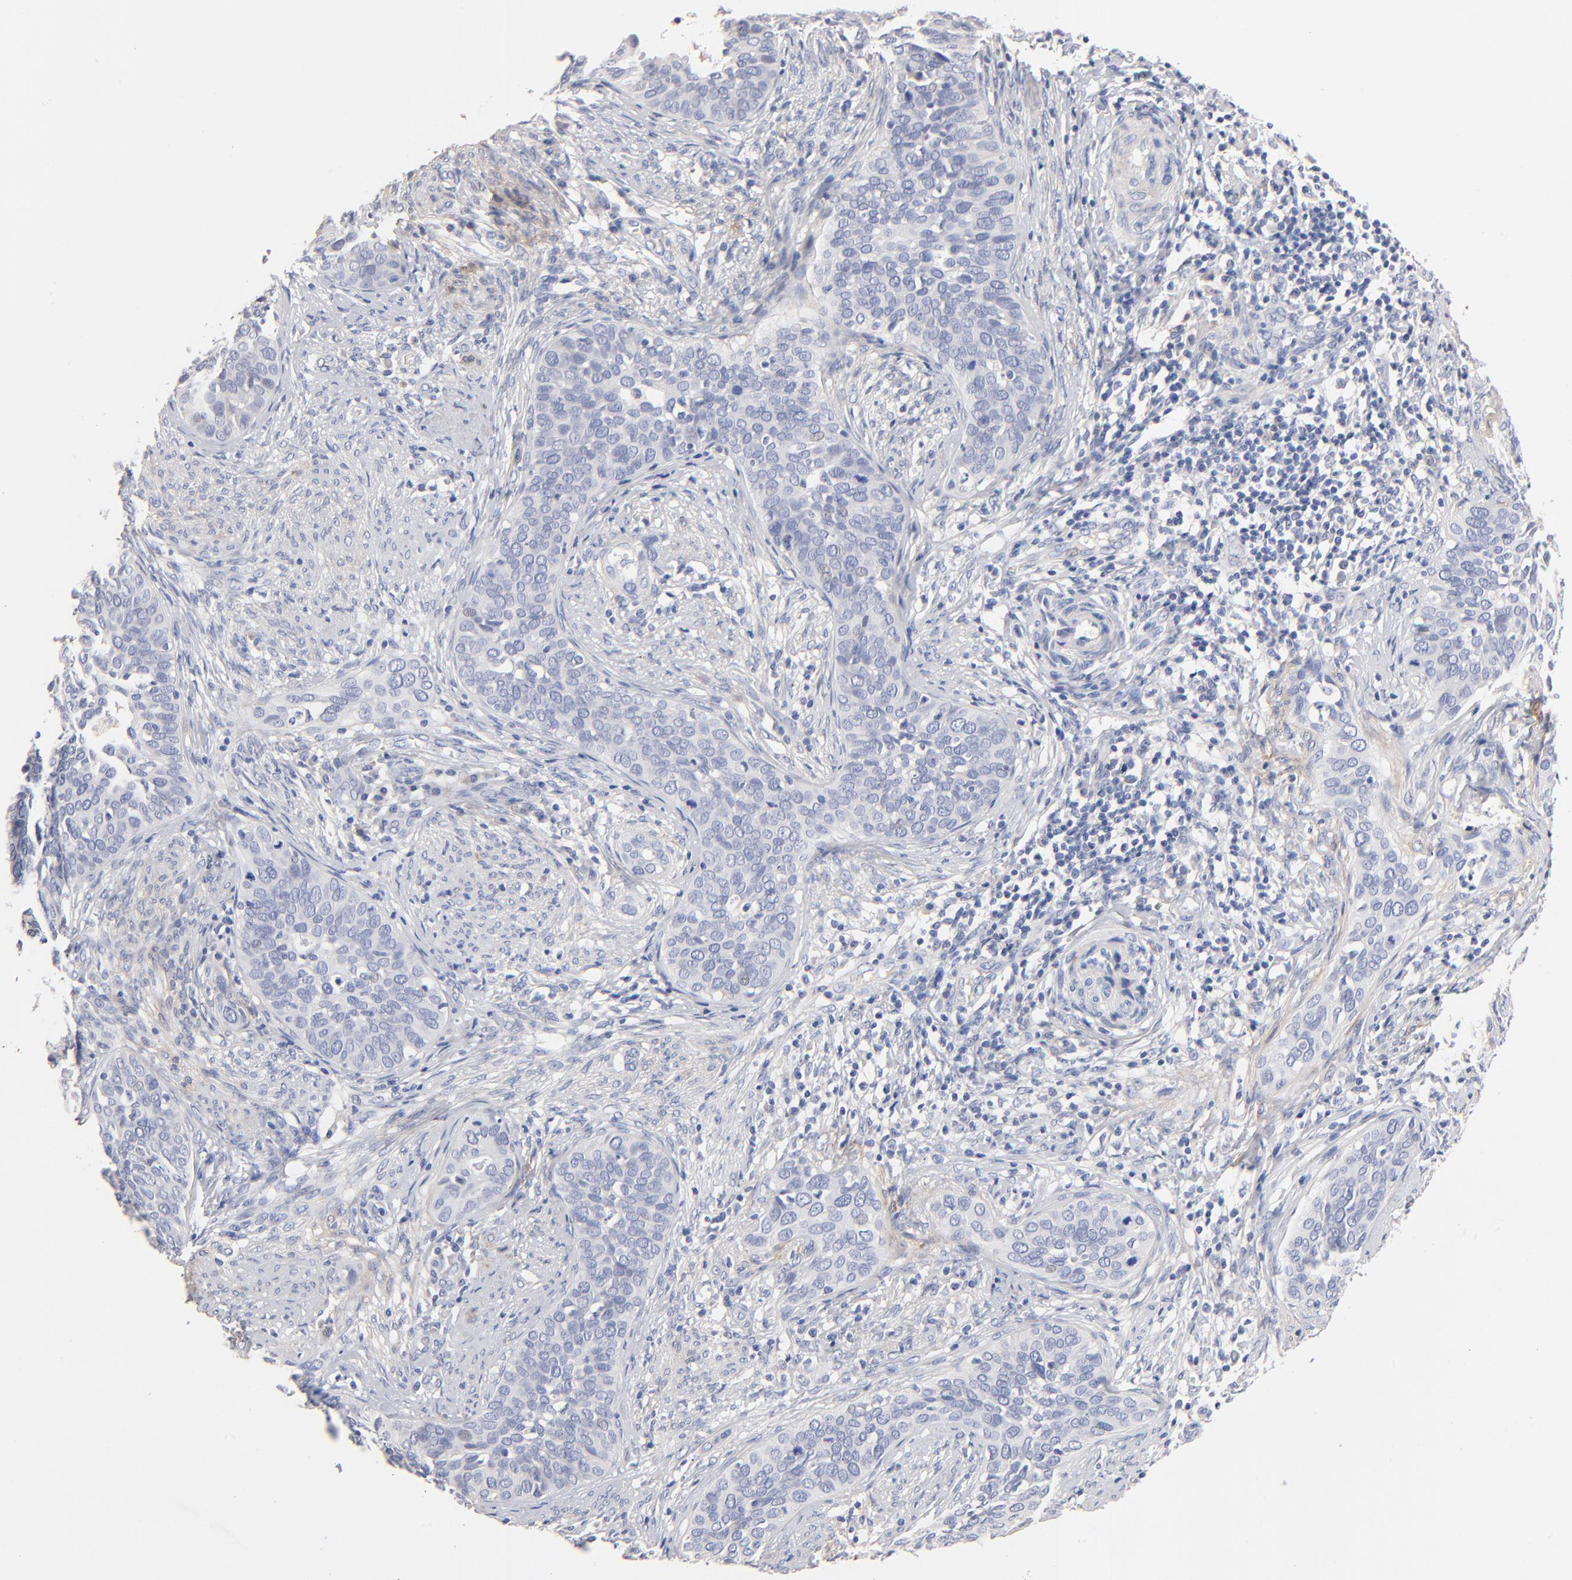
{"staining": {"intensity": "negative", "quantity": "none", "location": "none"}, "tissue": "cervical cancer", "cell_type": "Tumor cells", "image_type": "cancer", "snomed": [{"axis": "morphology", "description": "Squamous cell carcinoma, NOS"}, {"axis": "topography", "description": "Cervix"}], "caption": "There is no significant expression in tumor cells of cervical cancer (squamous cell carcinoma).", "gene": "ITGA8", "patient": {"sex": "female", "age": 31}}